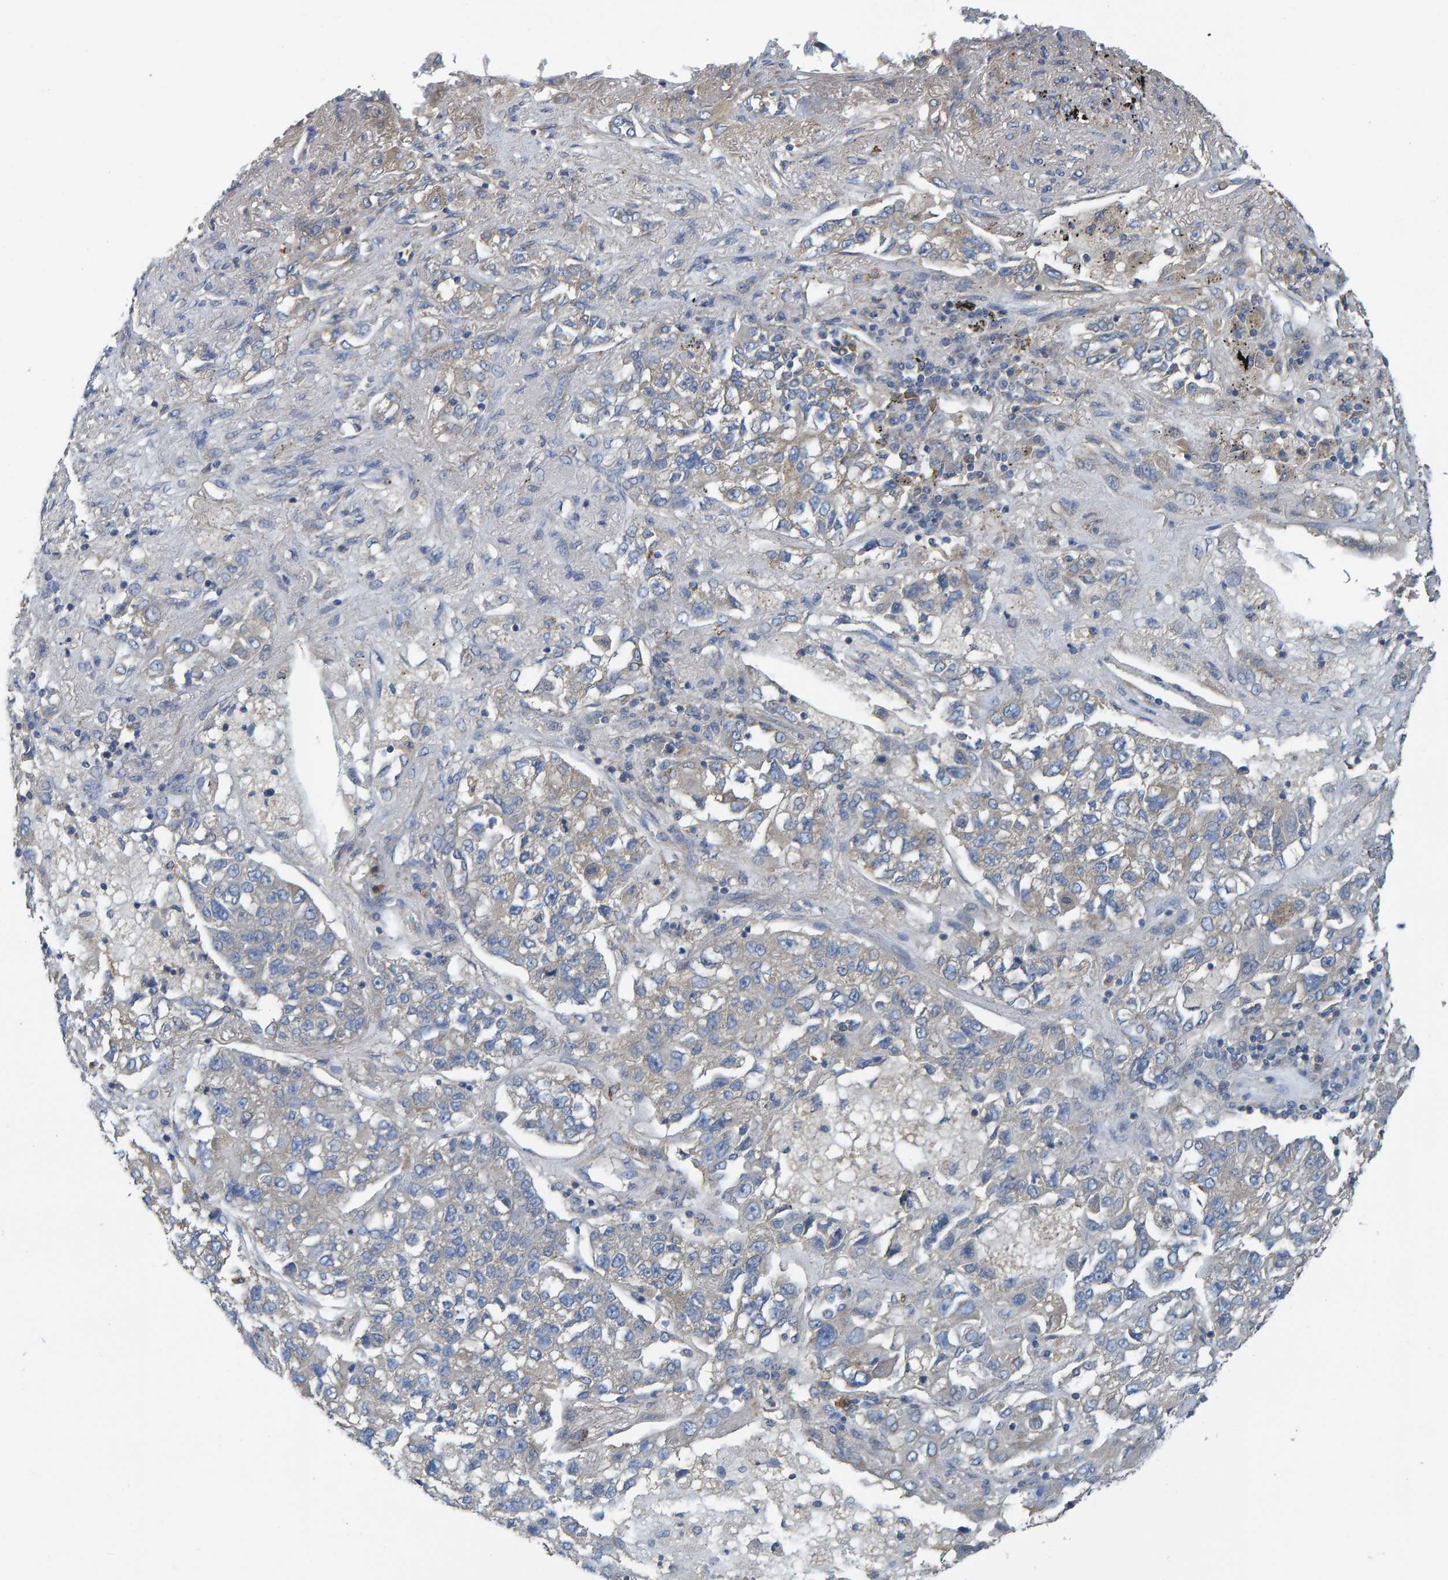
{"staining": {"intensity": "negative", "quantity": "none", "location": "none"}, "tissue": "lung cancer", "cell_type": "Tumor cells", "image_type": "cancer", "snomed": [{"axis": "morphology", "description": "Adenocarcinoma, NOS"}, {"axis": "topography", "description": "Lung"}], "caption": "IHC image of human lung cancer stained for a protein (brown), which reveals no staining in tumor cells. The staining is performed using DAB brown chromogen with nuclei counter-stained in using hematoxylin.", "gene": "LRSAM1", "patient": {"sex": "male", "age": 49}}